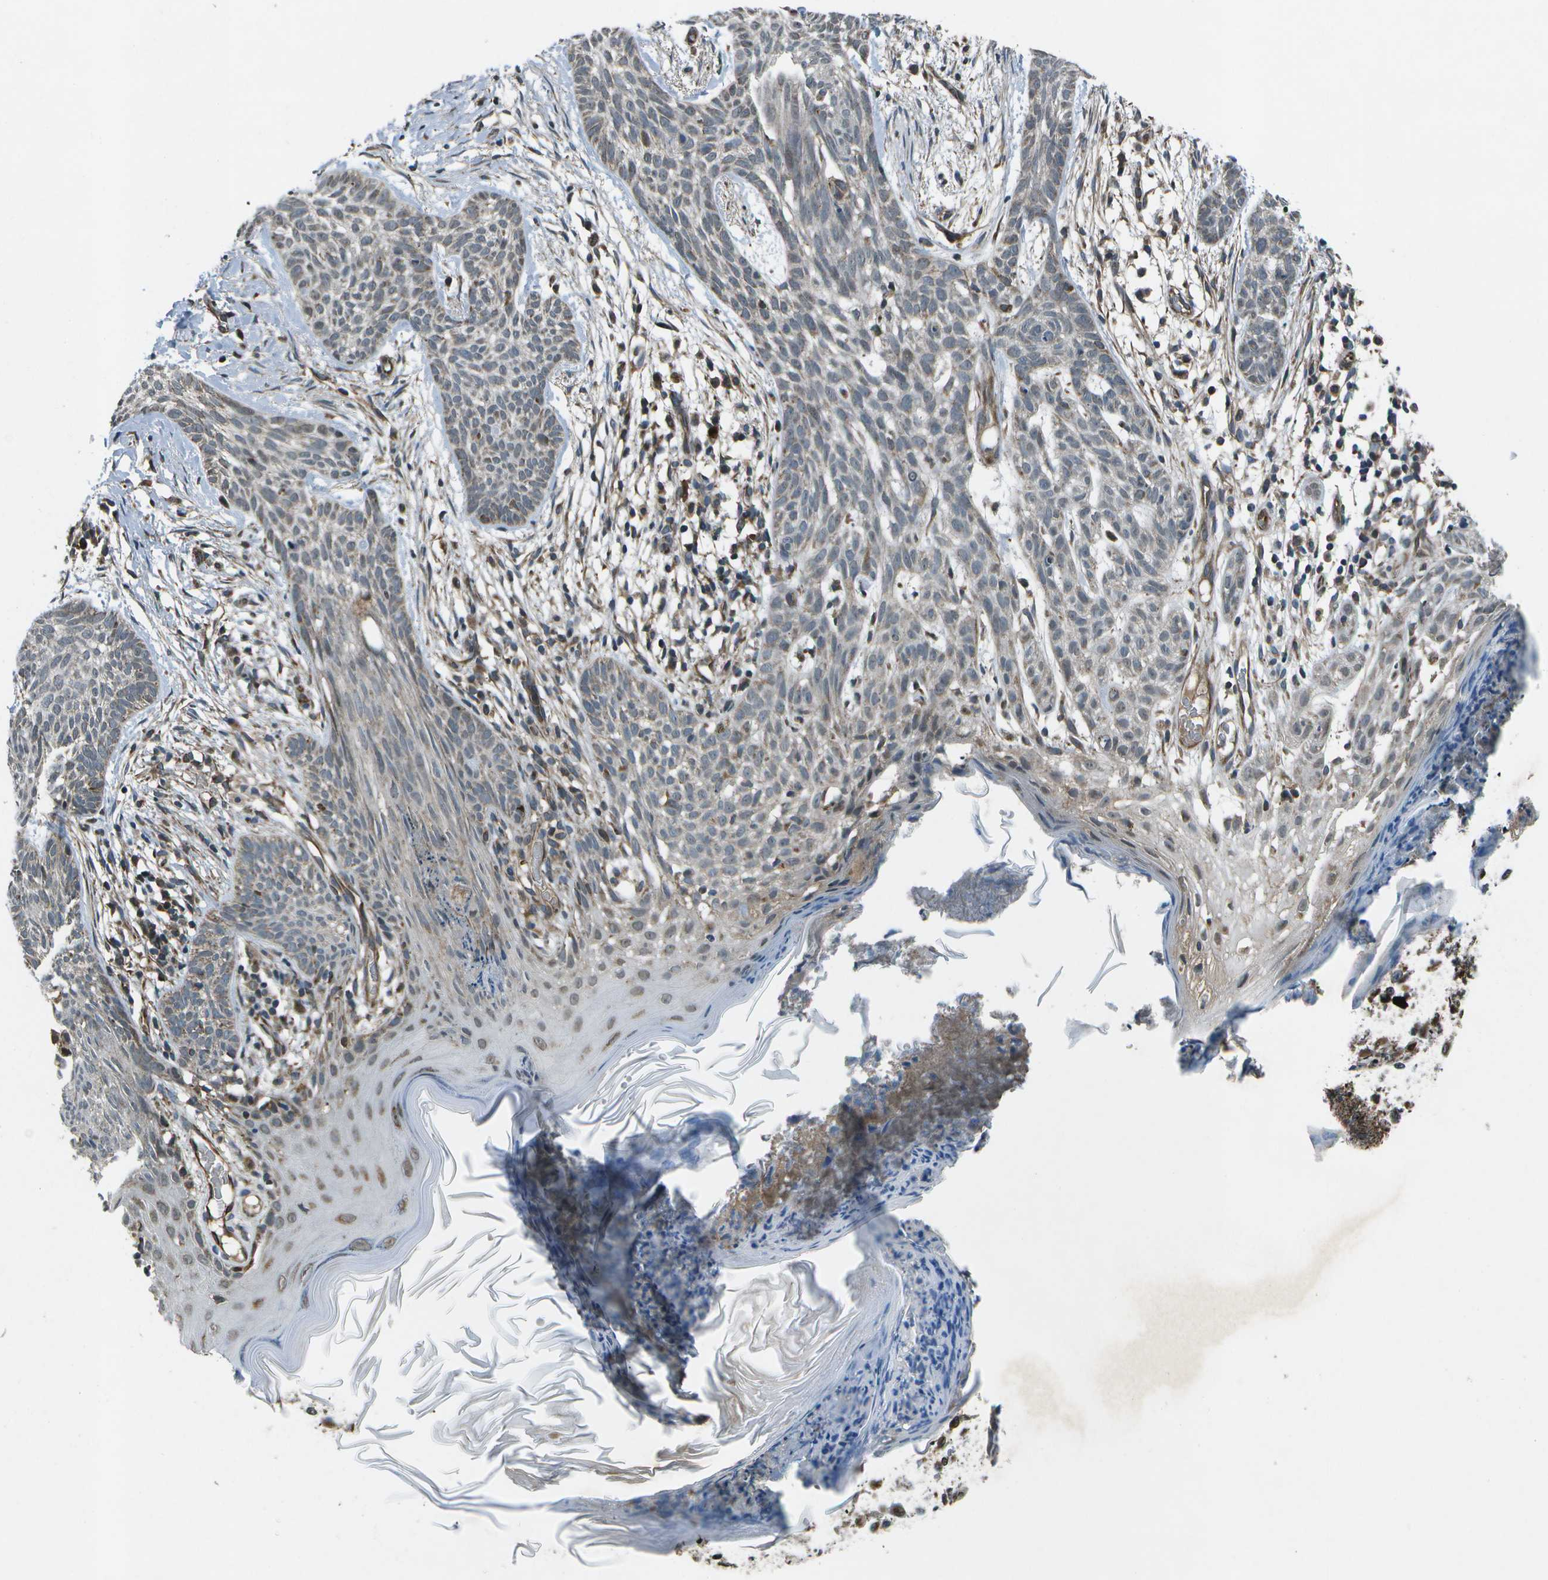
{"staining": {"intensity": "moderate", "quantity": "<25%", "location": "cytoplasmic/membranous"}, "tissue": "skin cancer", "cell_type": "Tumor cells", "image_type": "cancer", "snomed": [{"axis": "morphology", "description": "Basal cell carcinoma"}, {"axis": "topography", "description": "Skin"}], "caption": "A photomicrograph of human basal cell carcinoma (skin) stained for a protein demonstrates moderate cytoplasmic/membranous brown staining in tumor cells. The staining was performed using DAB (3,3'-diaminobenzidine), with brown indicating positive protein expression. Nuclei are stained blue with hematoxylin.", "gene": "EIF2AK1", "patient": {"sex": "female", "age": 59}}